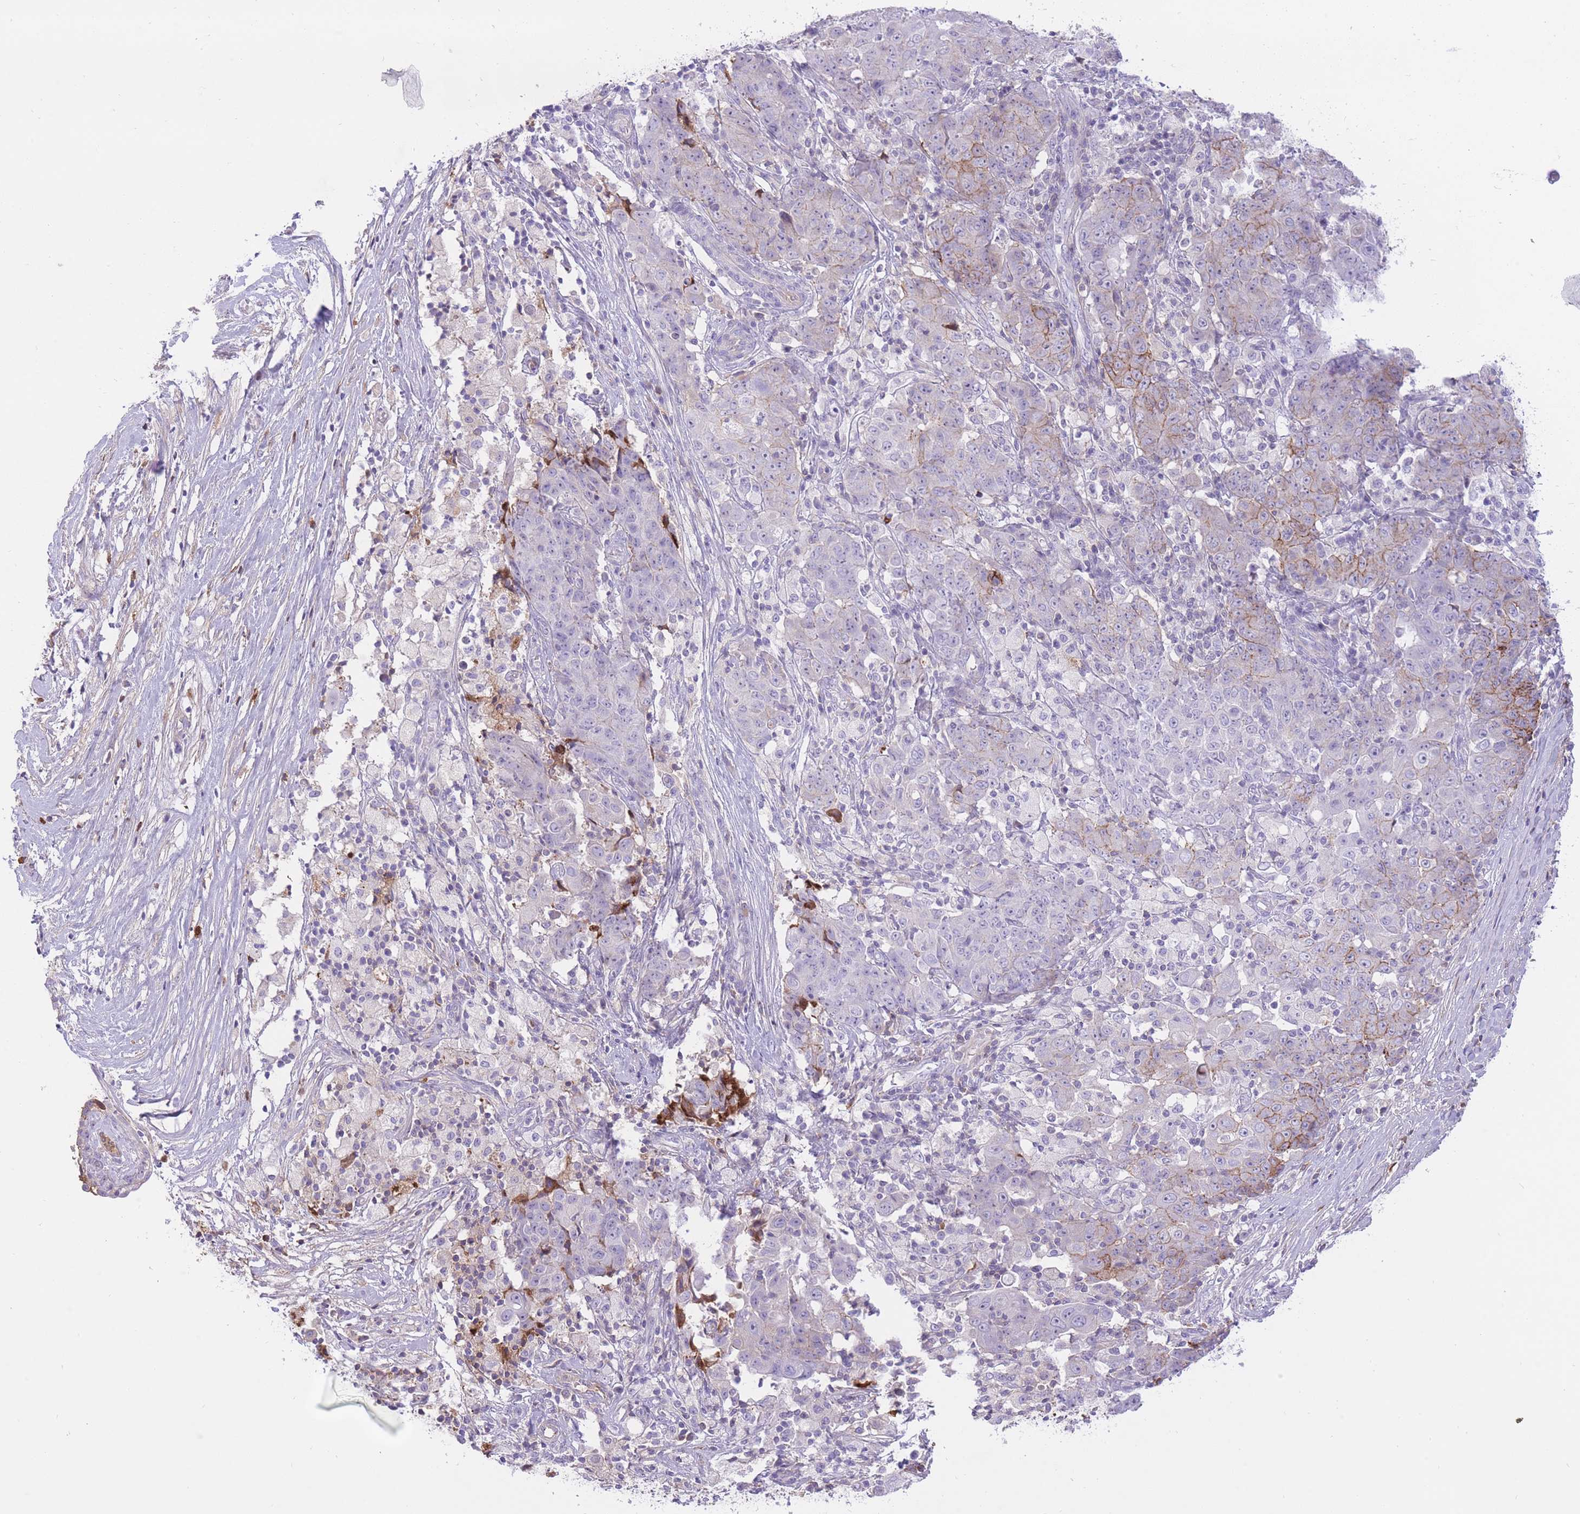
{"staining": {"intensity": "negative", "quantity": "none", "location": "none"}, "tissue": "ovarian cancer", "cell_type": "Tumor cells", "image_type": "cancer", "snomed": [{"axis": "morphology", "description": "Carcinoma, endometroid"}, {"axis": "topography", "description": "Ovary"}], "caption": "Immunohistochemical staining of ovarian endometroid carcinoma displays no significant expression in tumor cells.", "gene": "HRG", "patient": {"sex": "female", "age": 42}}